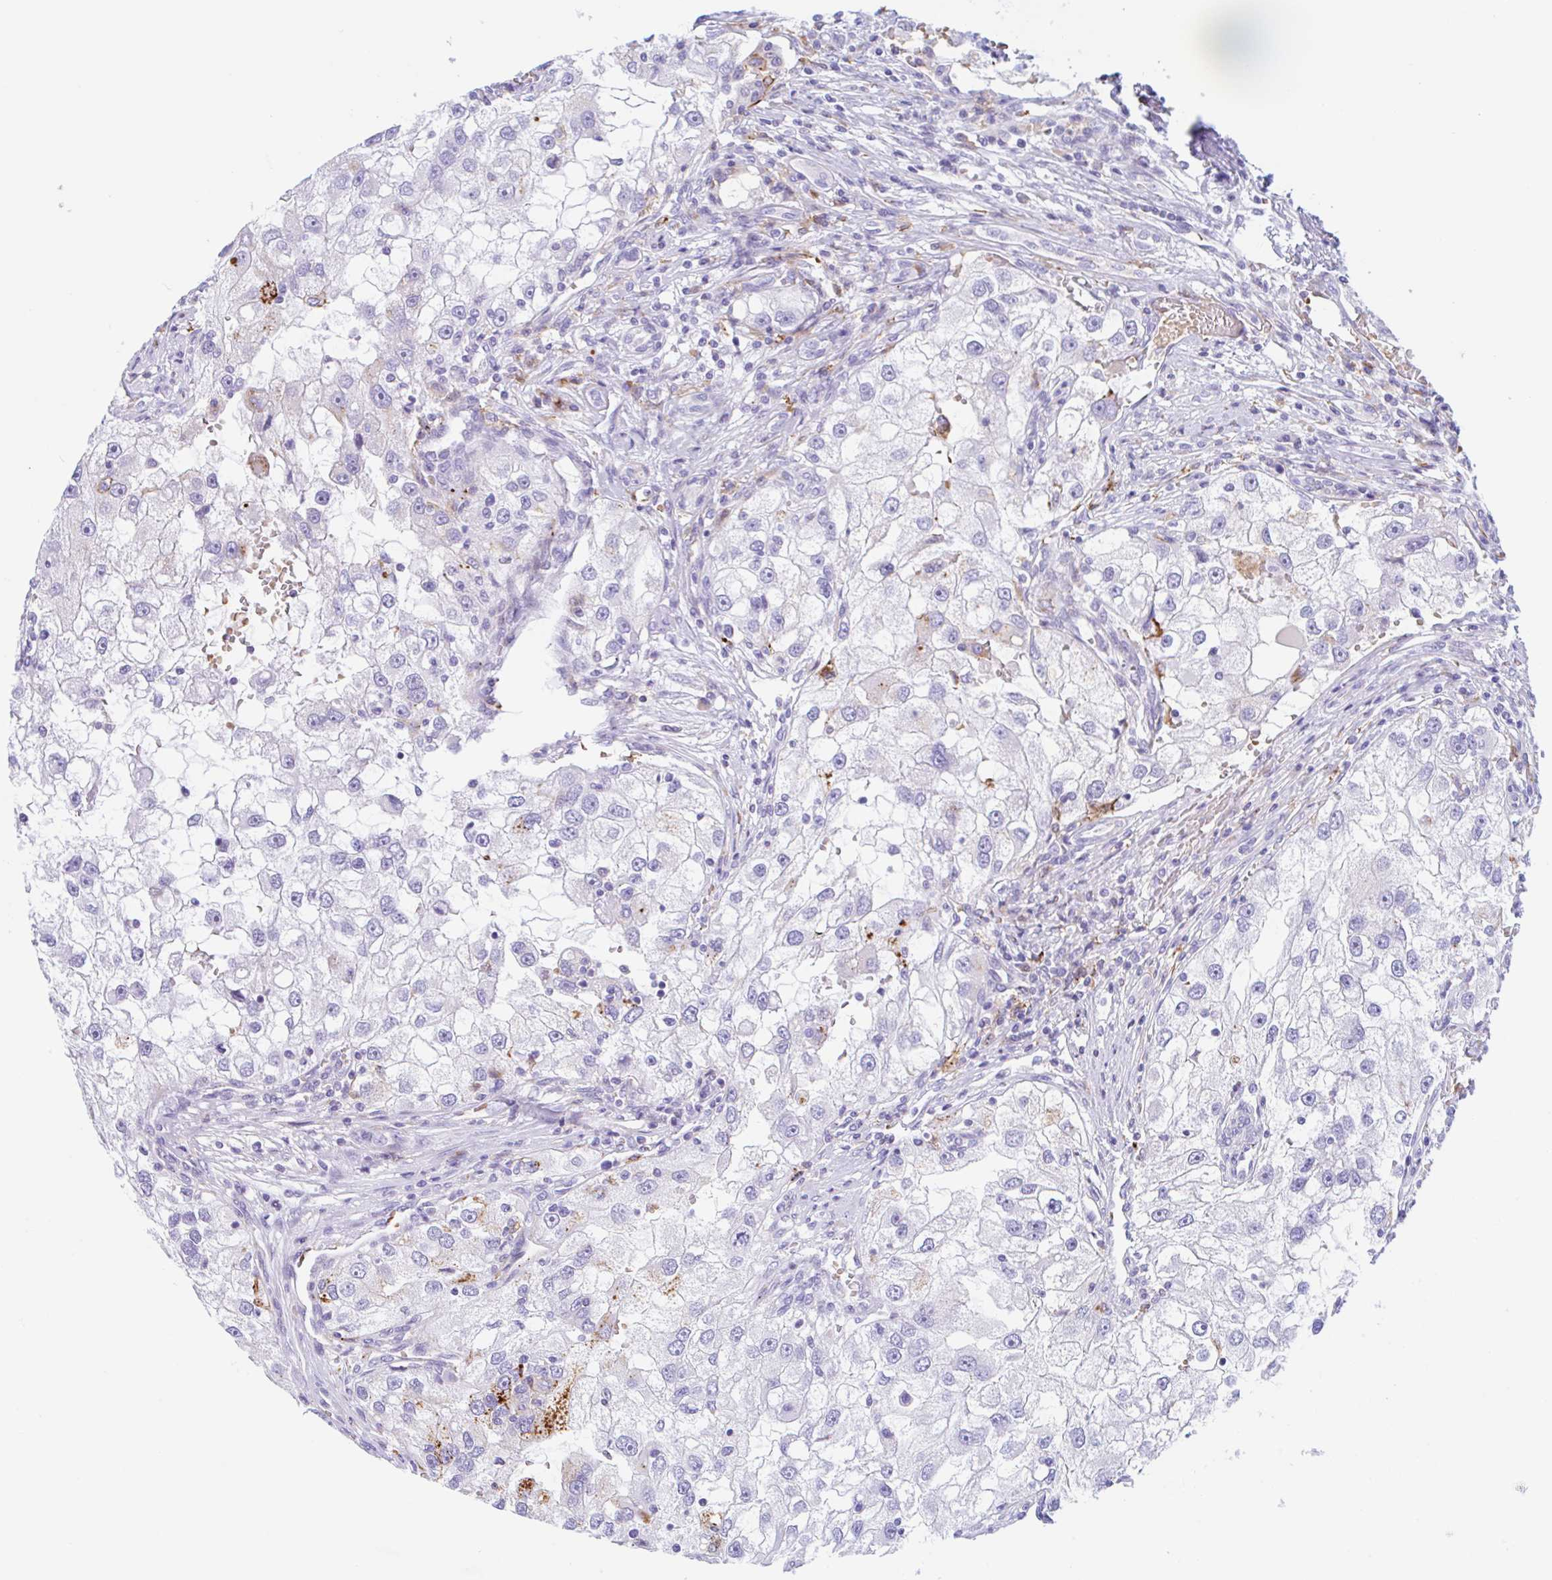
{"staining": {"intensity": "negative", "quantity": "none", "location": "none"}, "tissue": "renal cancer", "cell_type": "Tumor cells", "image_type": "cancer", "snomed": [{"axis": "morphology", "description": "Adenocarcinoma, NOS"}, {"axis": "topography", "description": "Kidney"}], "caption": "Immunohistochemical staining of renal cancer (adenocarcinoma) exhibits no significant staining in tumor cells.", "gene": "ANKRD9", "patient": {"sex": "male", "age": 63}}